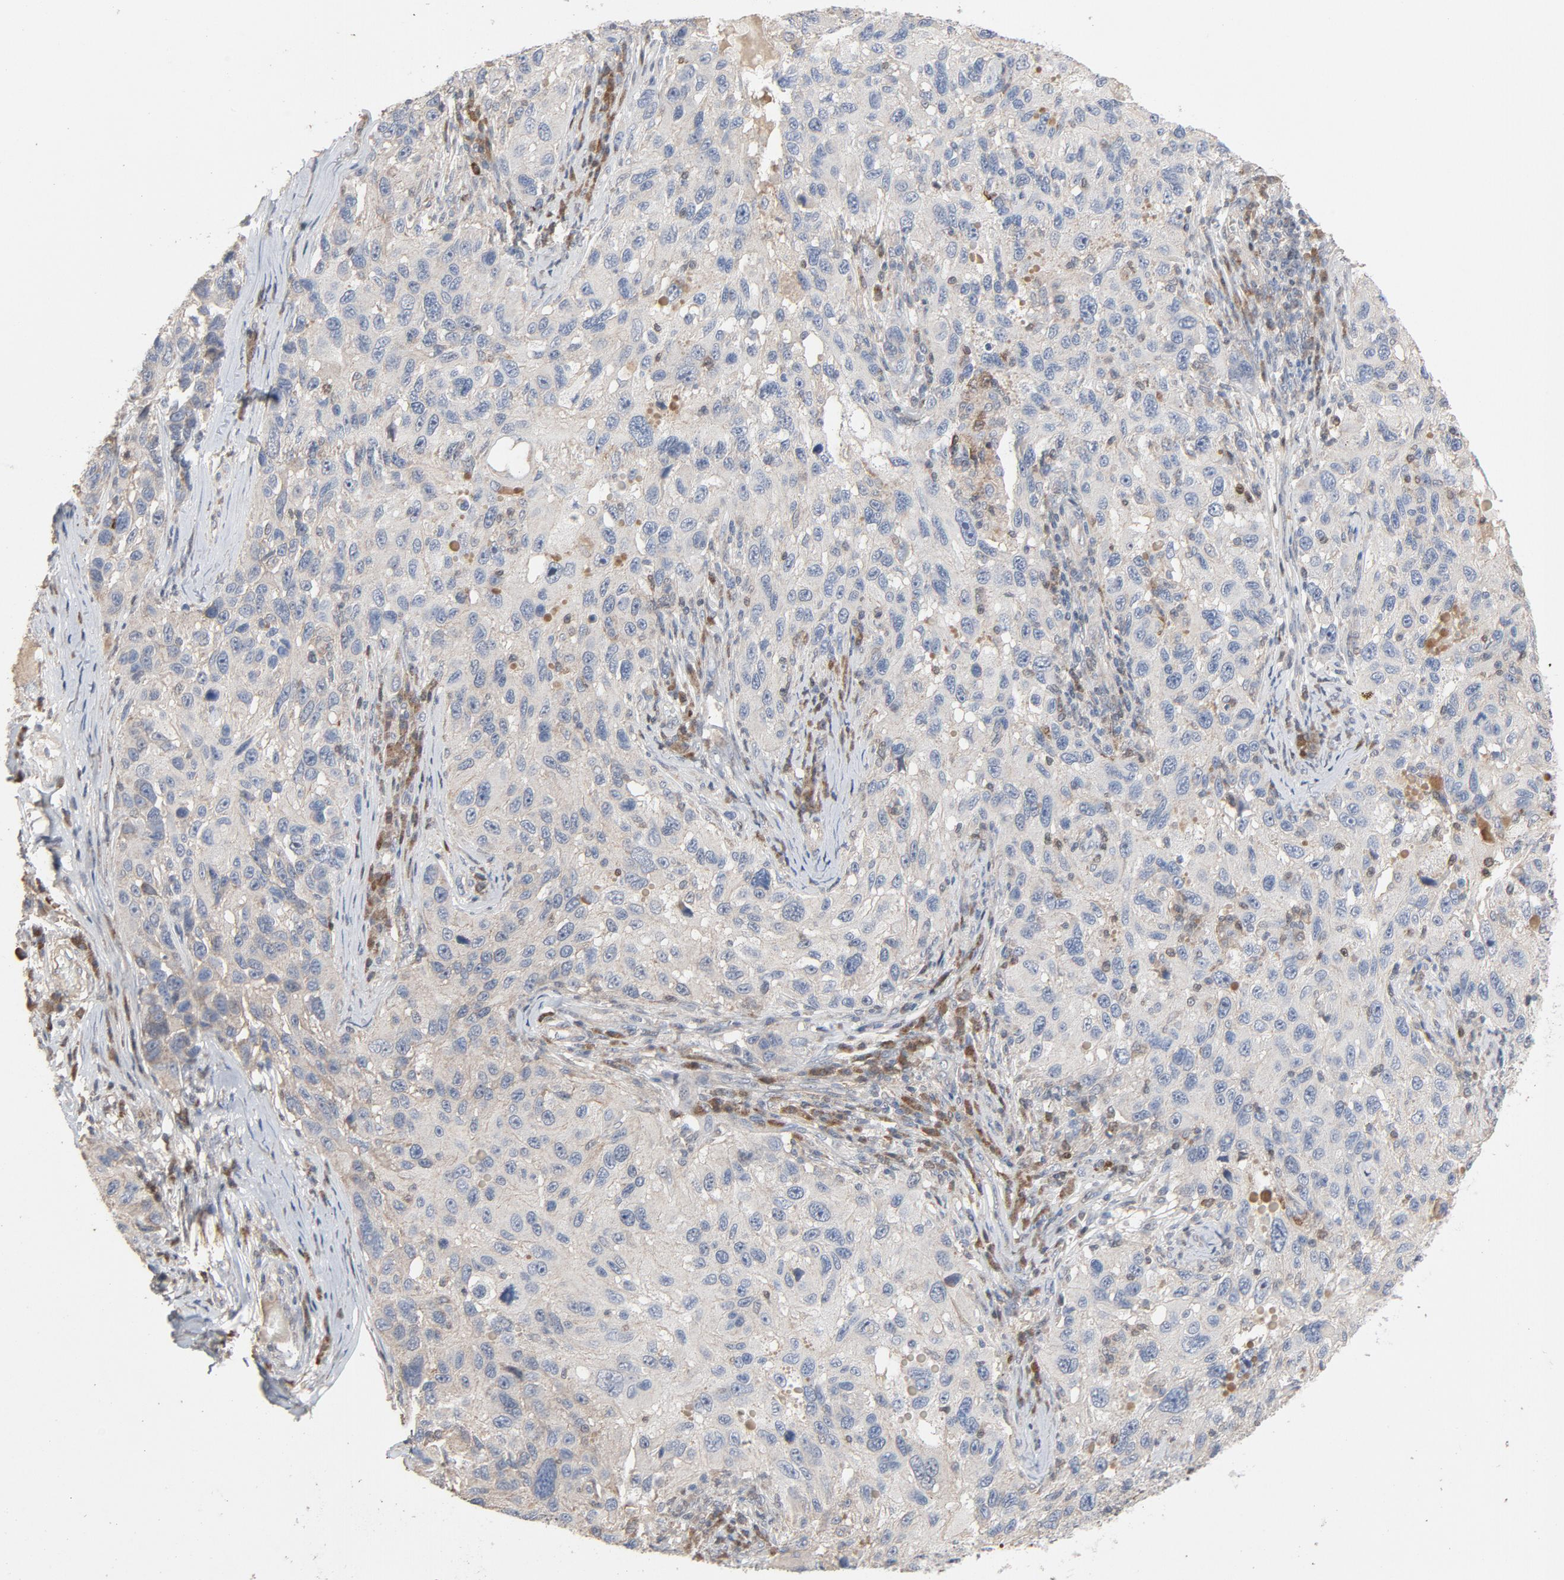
{"staining": {"intensity": "weak", "quantity": "<25%", "location": "cytoplasmic/membranous"}, "tissue": "melanoma", "cell_type": "Tumor cells", "image_type": "cancer", "snomed": [{"axis": "morphology", "description": "Malignant melanoma, NOS"}, {"axis": "topography", "description": "Skin"}], "caption": "Tumor cells show no significant expression in melanoma.", "gene": "CDK6", "patient": {"sex": "male", "age": 53}}